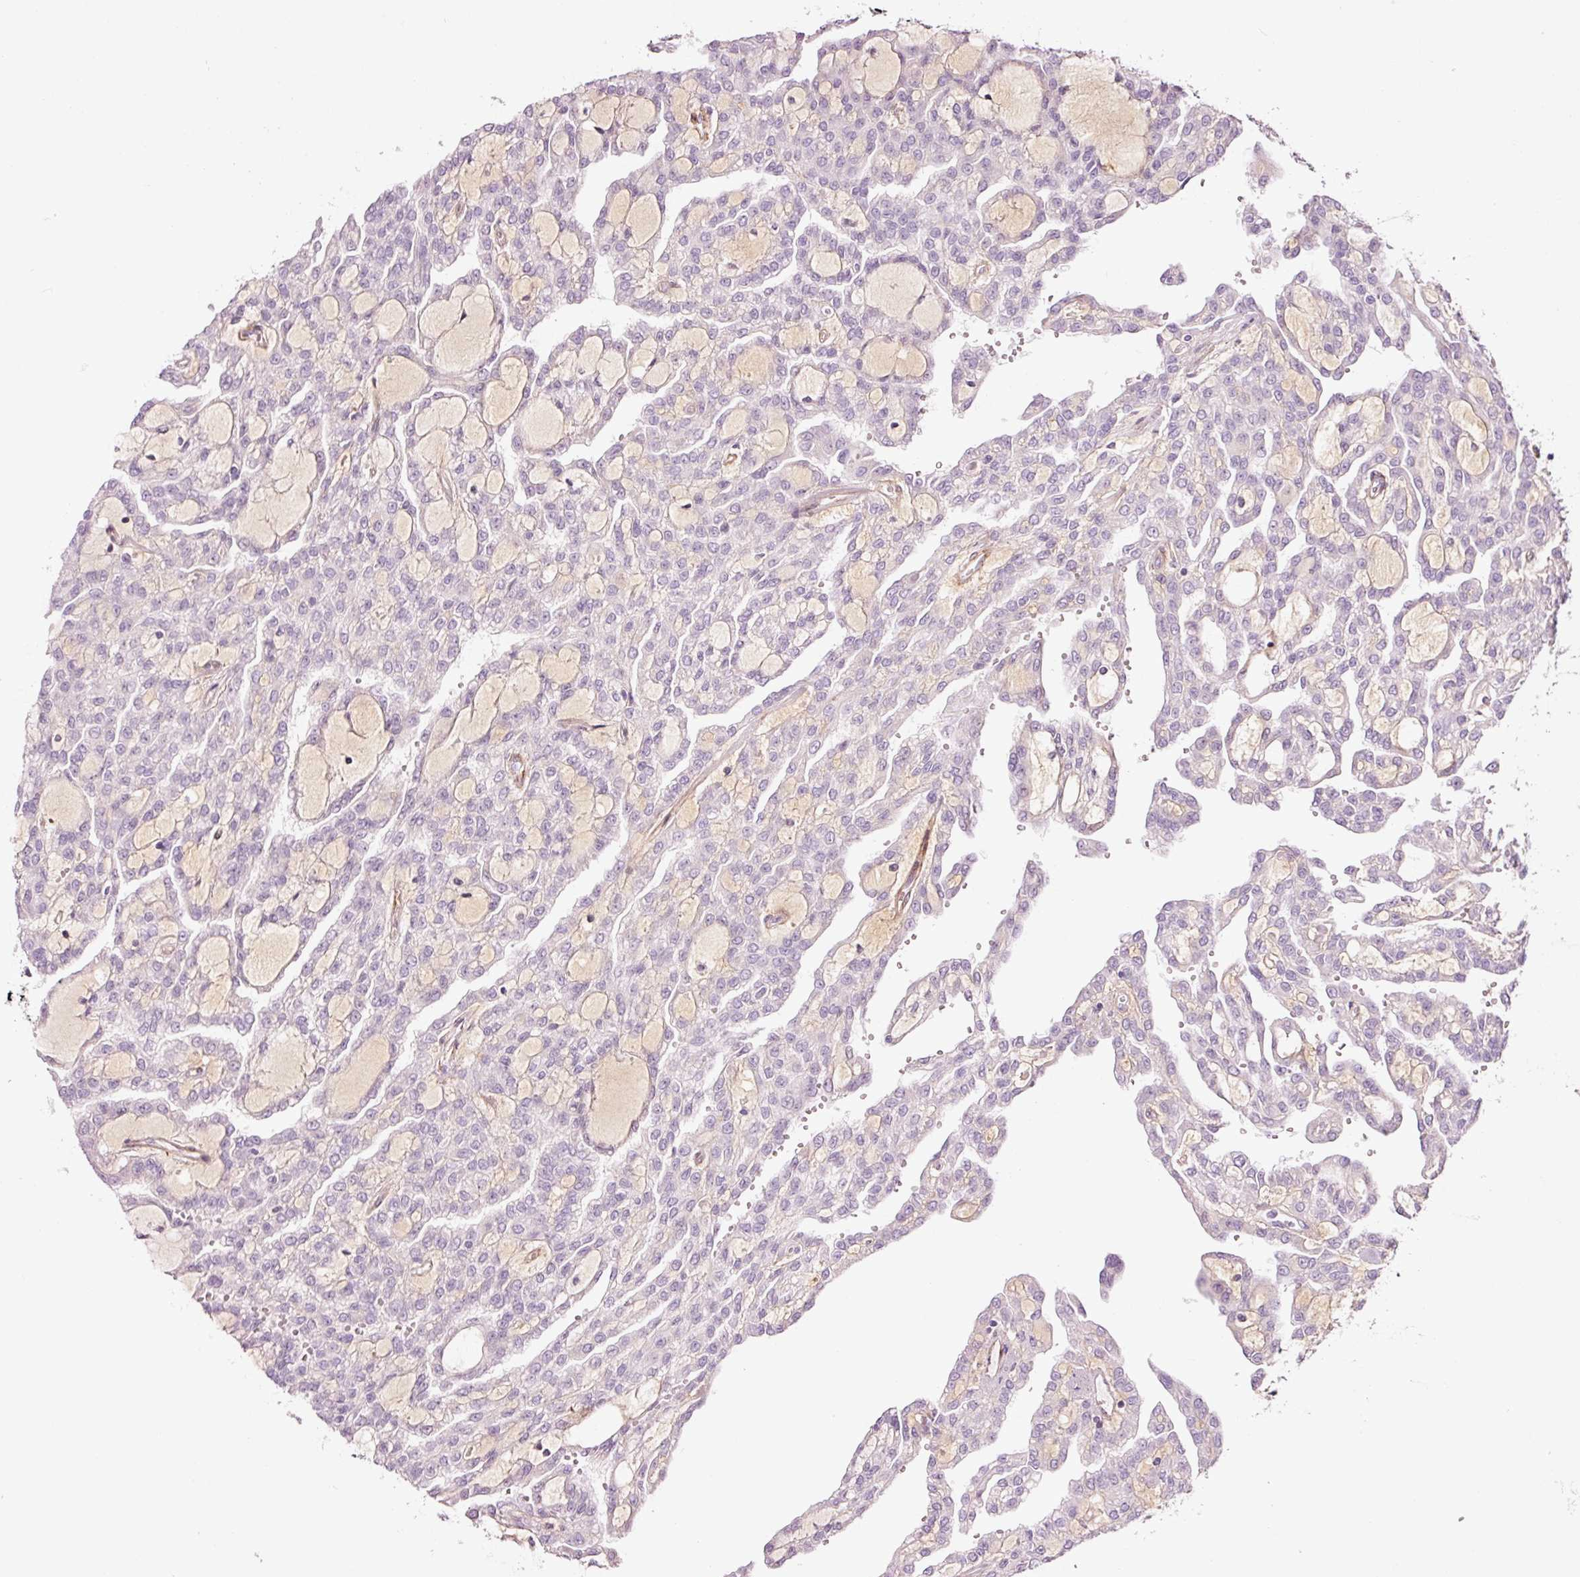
{"staining": {"intensity": "negative", "quantity": "none", "location": "none"}, "tissue": "renal cancer", "cell_type": "Tumor cells", "image_type": "cancer", "snomed": [{"axis": "morphology", "description": "Adenocarcinoma, NOS"}, {"axis": "topography", "description": "Kidney"}], "caption": "Immunohistochemical staining of human adenocarcinoma (renal) shows no significant staining in tumor cells. Brightfield microscopy of IHC stained with DAB (3,3'-diaminobenzidine) (brown) and hematoxylin (blue), captured at high magnification.", "gene": "ANKRD20A1", "patient": {"sex": "male", "age": 63}}